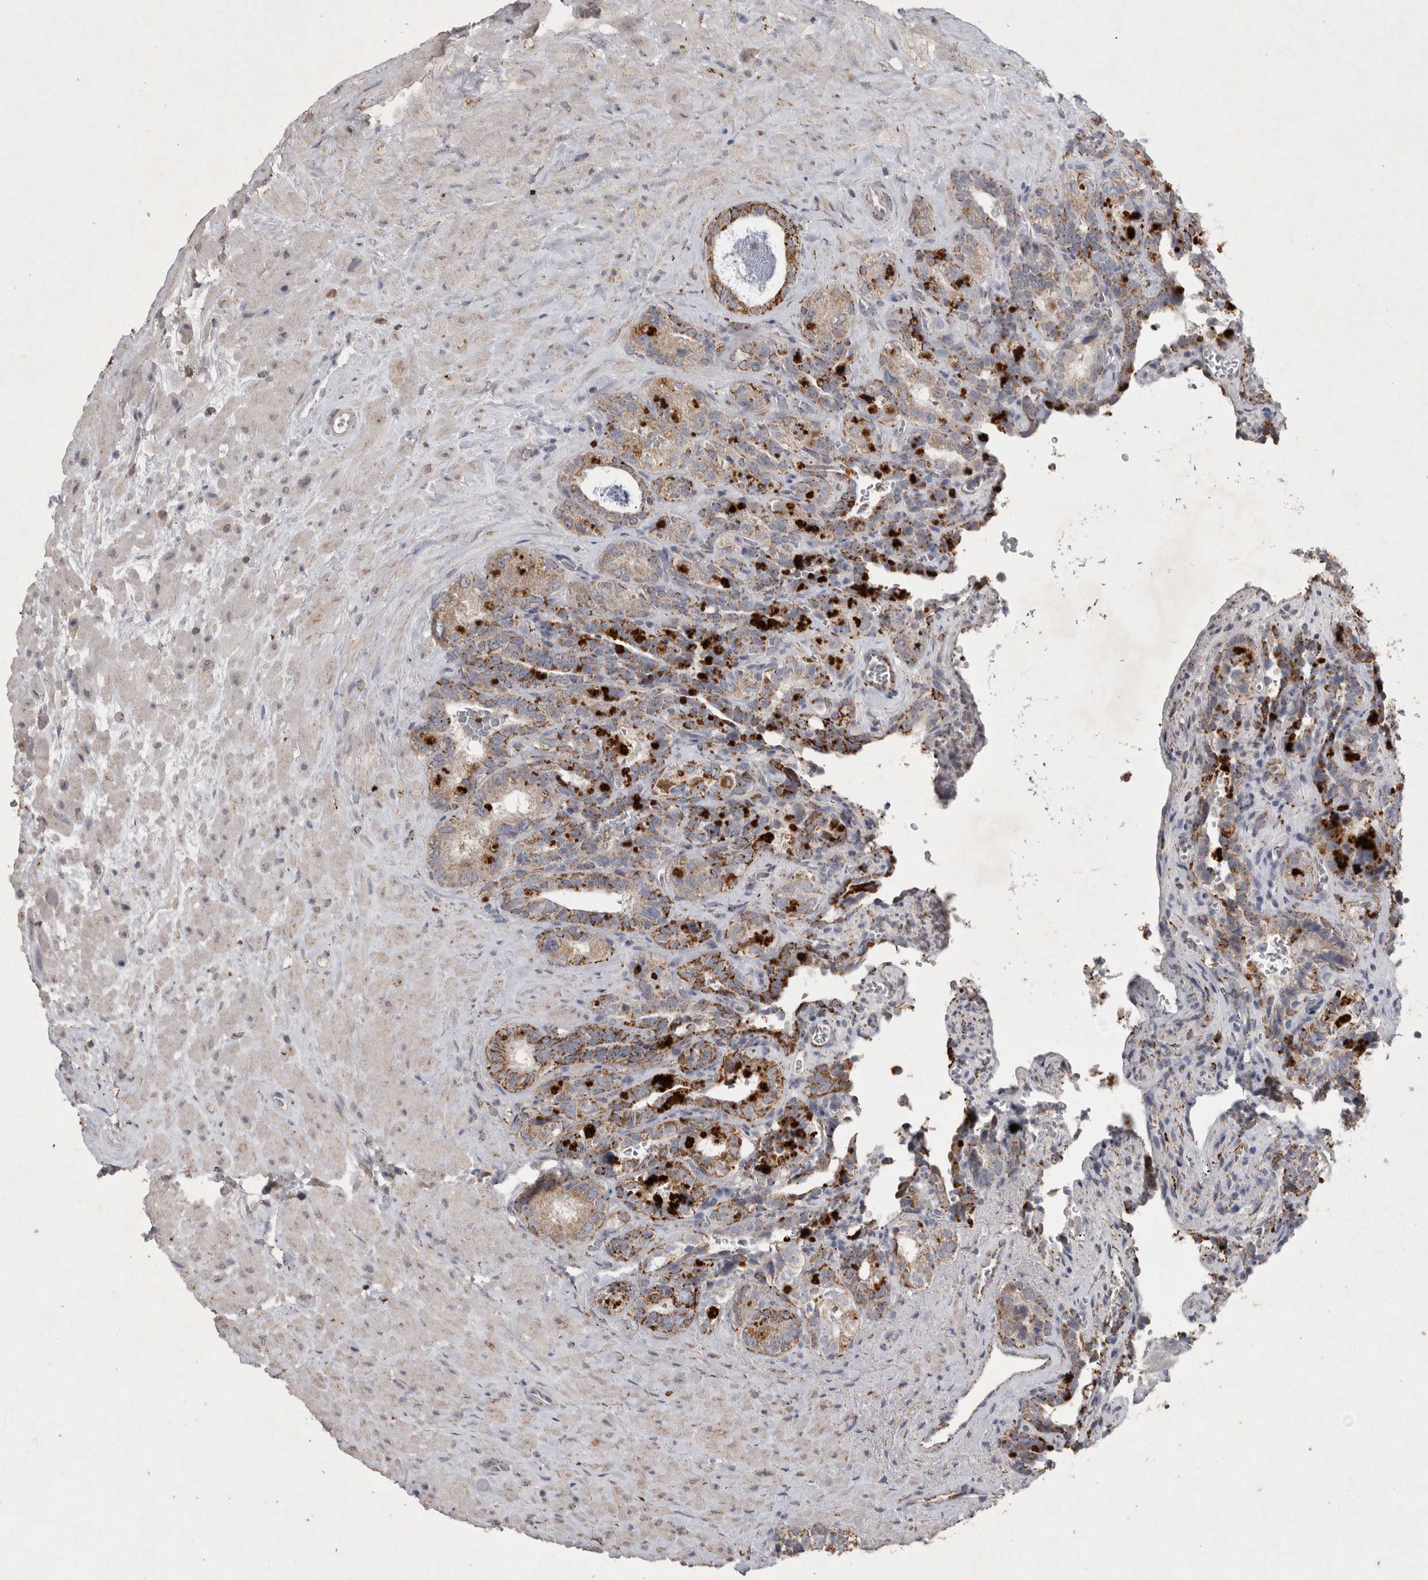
{"staining": {"intensity": "moderate", "quantity": "<25%", "location": "cytoplasmic/membranous"}, "tissue": "seminal vesicle", "cell_type": "Glandular cells", "image_type": "normal", "snomed": [{"axis": "morphology", "description": "Normal tissue, NOS"}, {"axis": "topography", "description": "Prostate"}, {"axis": "topography", "description": "Seminal veicle"}], "caption": "A brown stain labels moderate cytoplasmic/membranous staining of a protein in glandular cells of normal seminal vesicle.", "gene": "DKK3", "patient": {"sex": "male", "age": 67}}